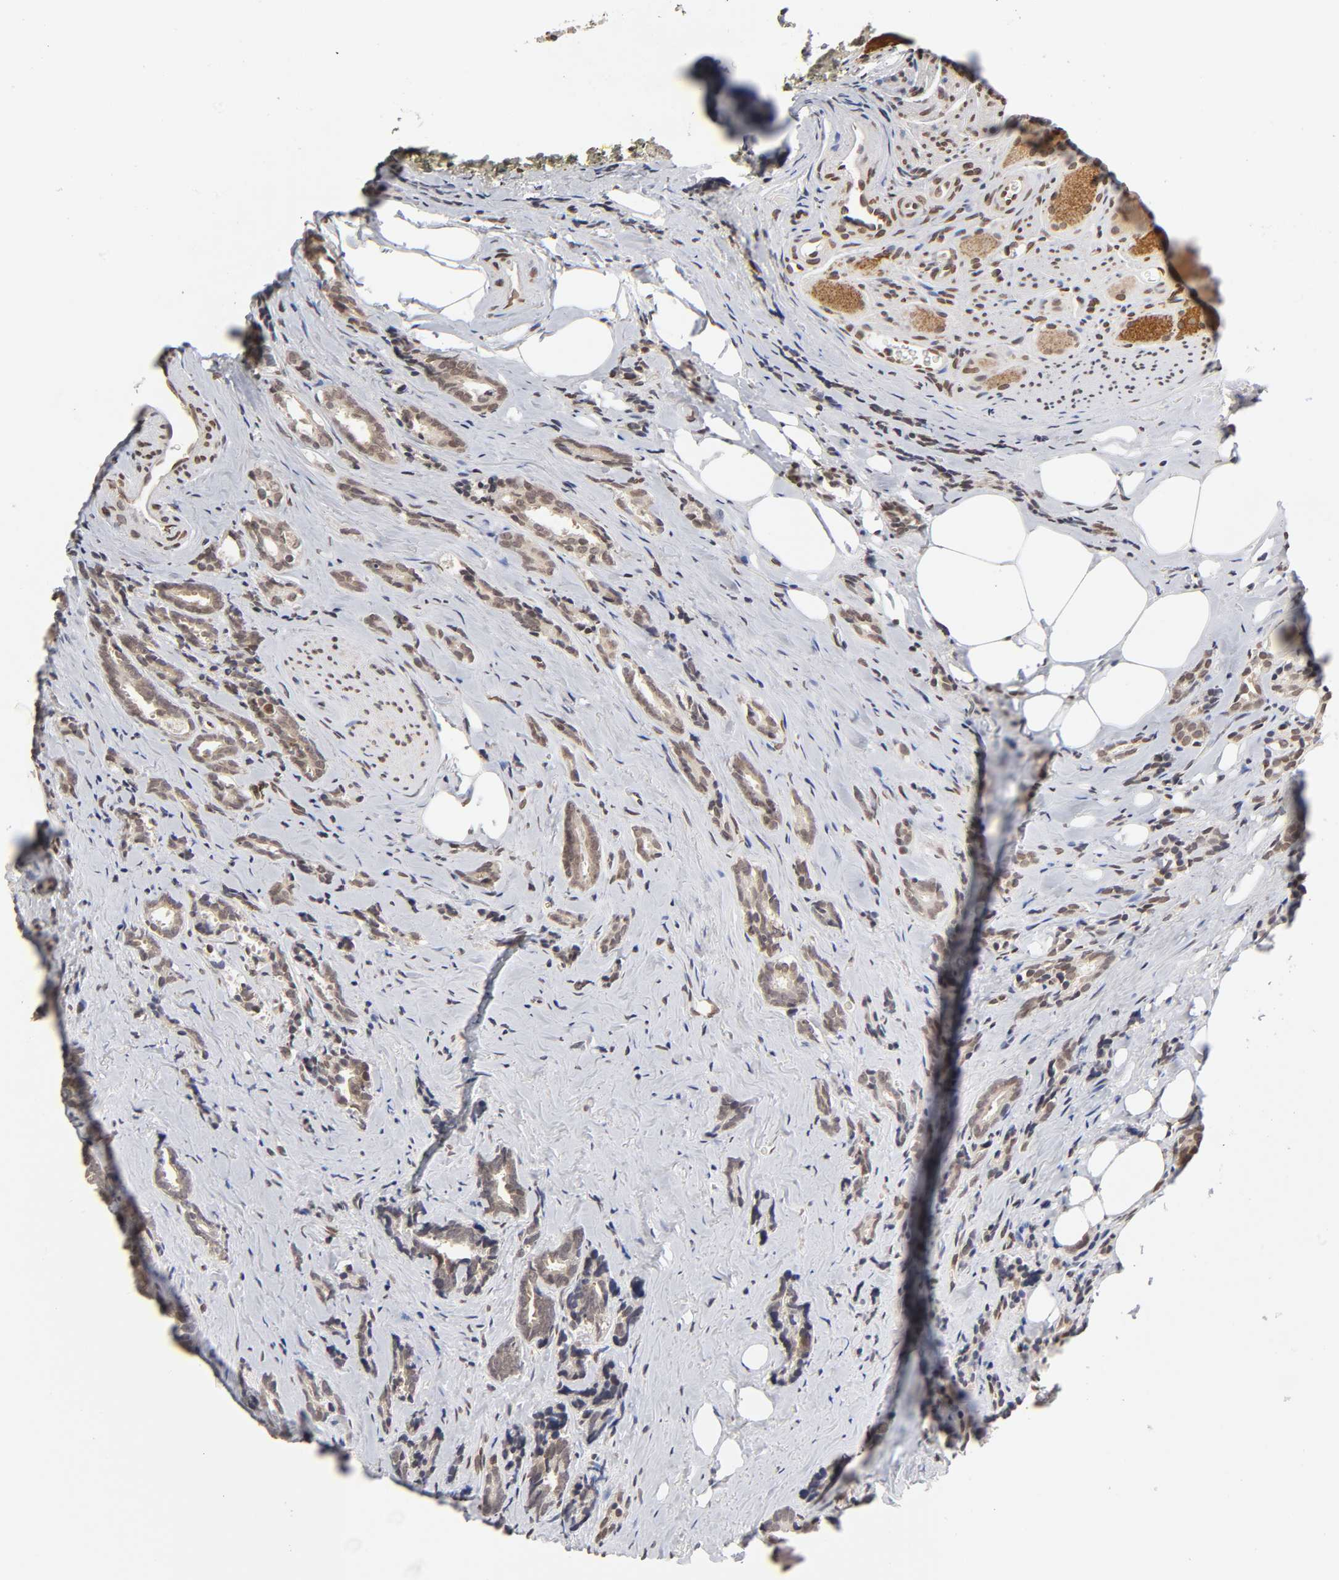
{"staining": {"intensity": "weak", "quantity": ">75%", "location": "cytoplasmic/membranous"}, "tissue": "prostate cancer", "cell_type": "Tumor cells", "image_type": "cancer", "snomed": [{"axis": "morphology", "description": "Adenocarcinoma, High grade"}, {"axis": "topography", "description": "Prostate"}], "caption": "Immunohistochemical staining of prostate cancer (adenocarcinoma (high-grade)) demonstrates low levels of weak cytoplasmic/membranous staining in about >75% of tumor cells. The staining was performed using DAB (3,3'-diaminobenzidine), with brown indicating positive protein expression. Nuclei are stained blue with hematoxylin.", "gene": "MLLT6", "patient": {"sex": "male", "age": 67}}